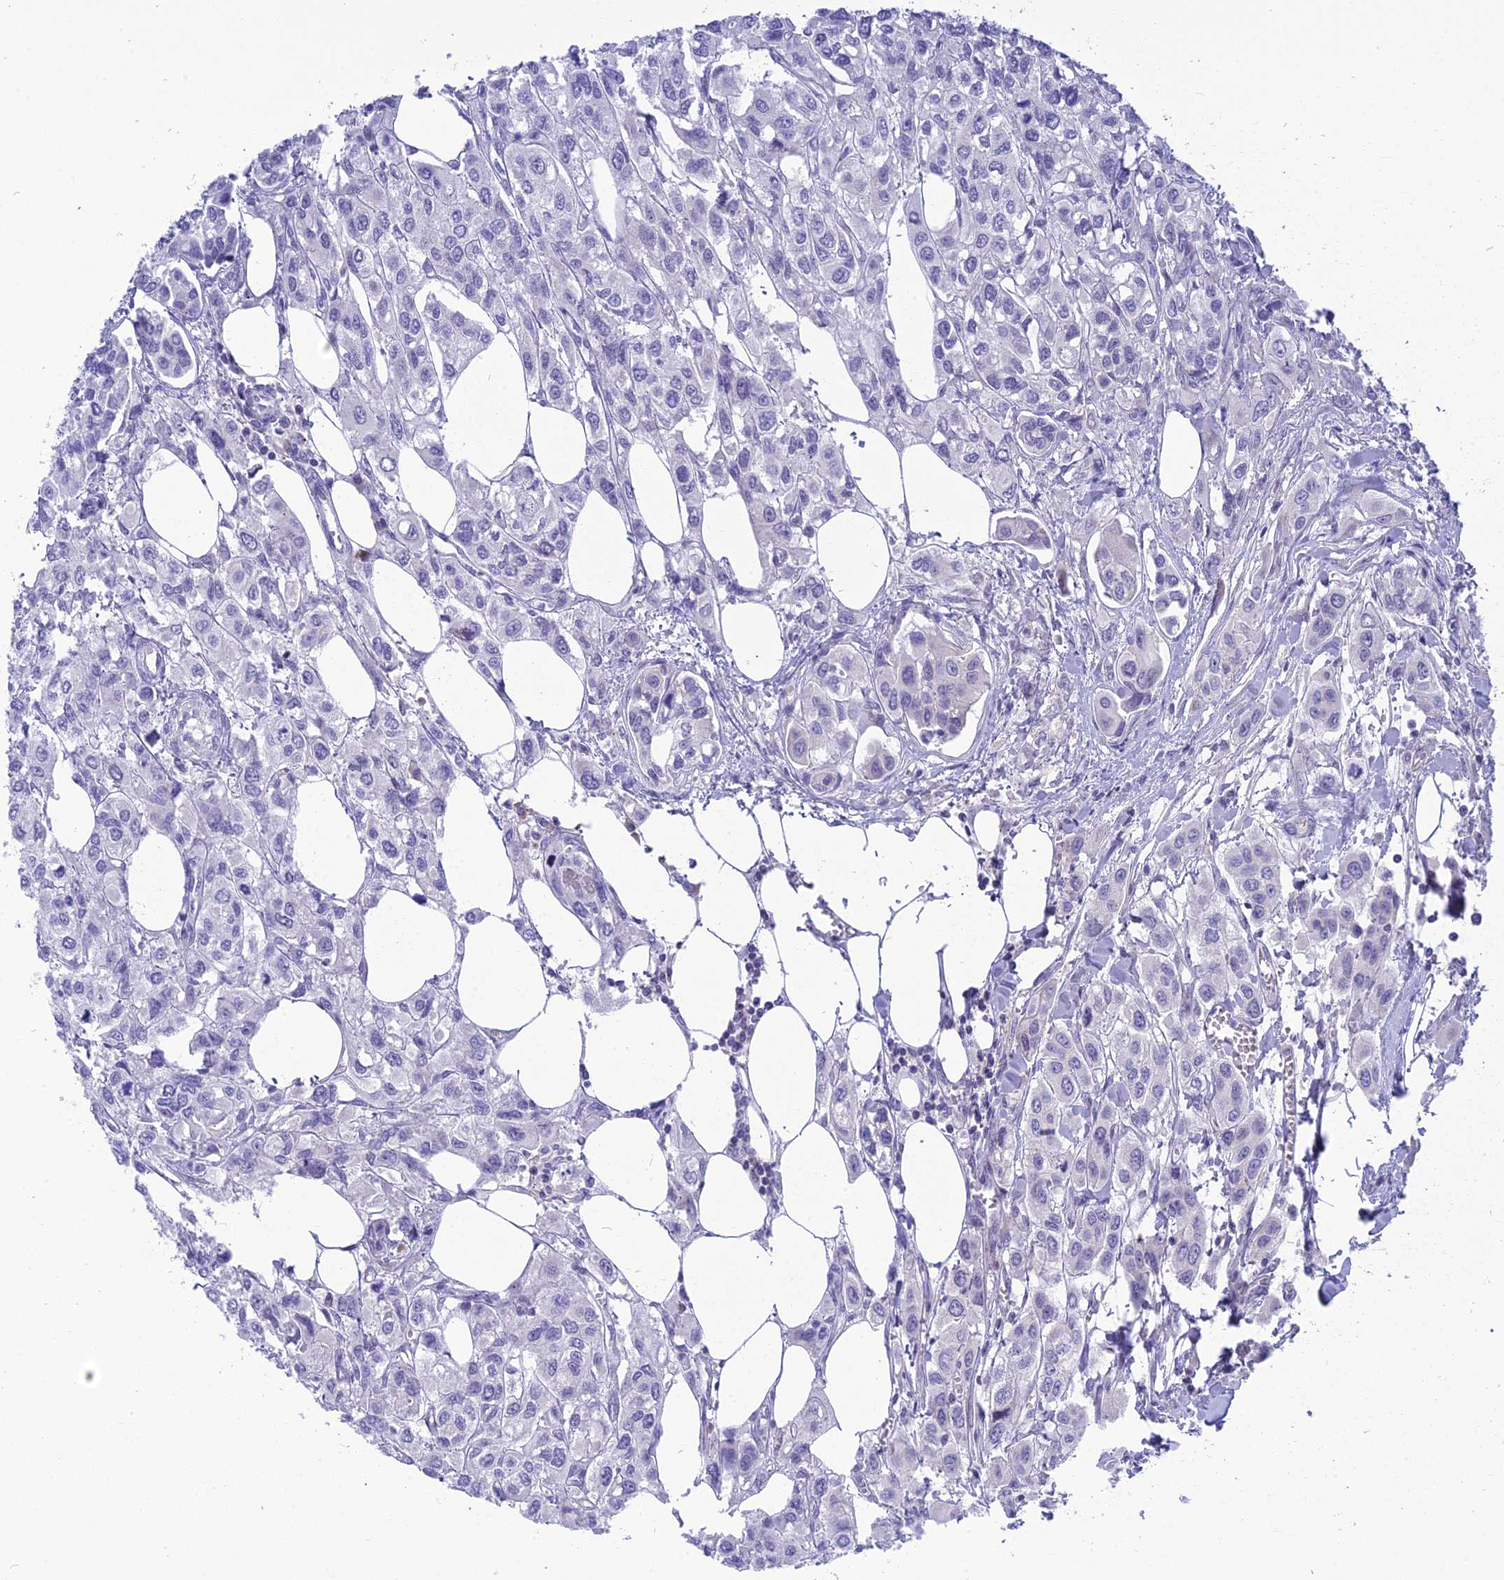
{"staining": {"intensity": "negative", "quantity": "none", "location": "none"}, "tissue": "urothelial cancer", "cell_type": "Tumor cells", "image_type": "cancer", "snomed": [{"axis": "morphology", "description": "Urothelial carcinoma, High grade"}, {"axis": "topography", "description": "Urinary bladder"}], "caption": "Immunohistochemical staining of human urothelial cancer exhibits no significant staining in tumor cells.", "gene": "MBD3L1", "patient": {"sex": "male", "age": 67}}